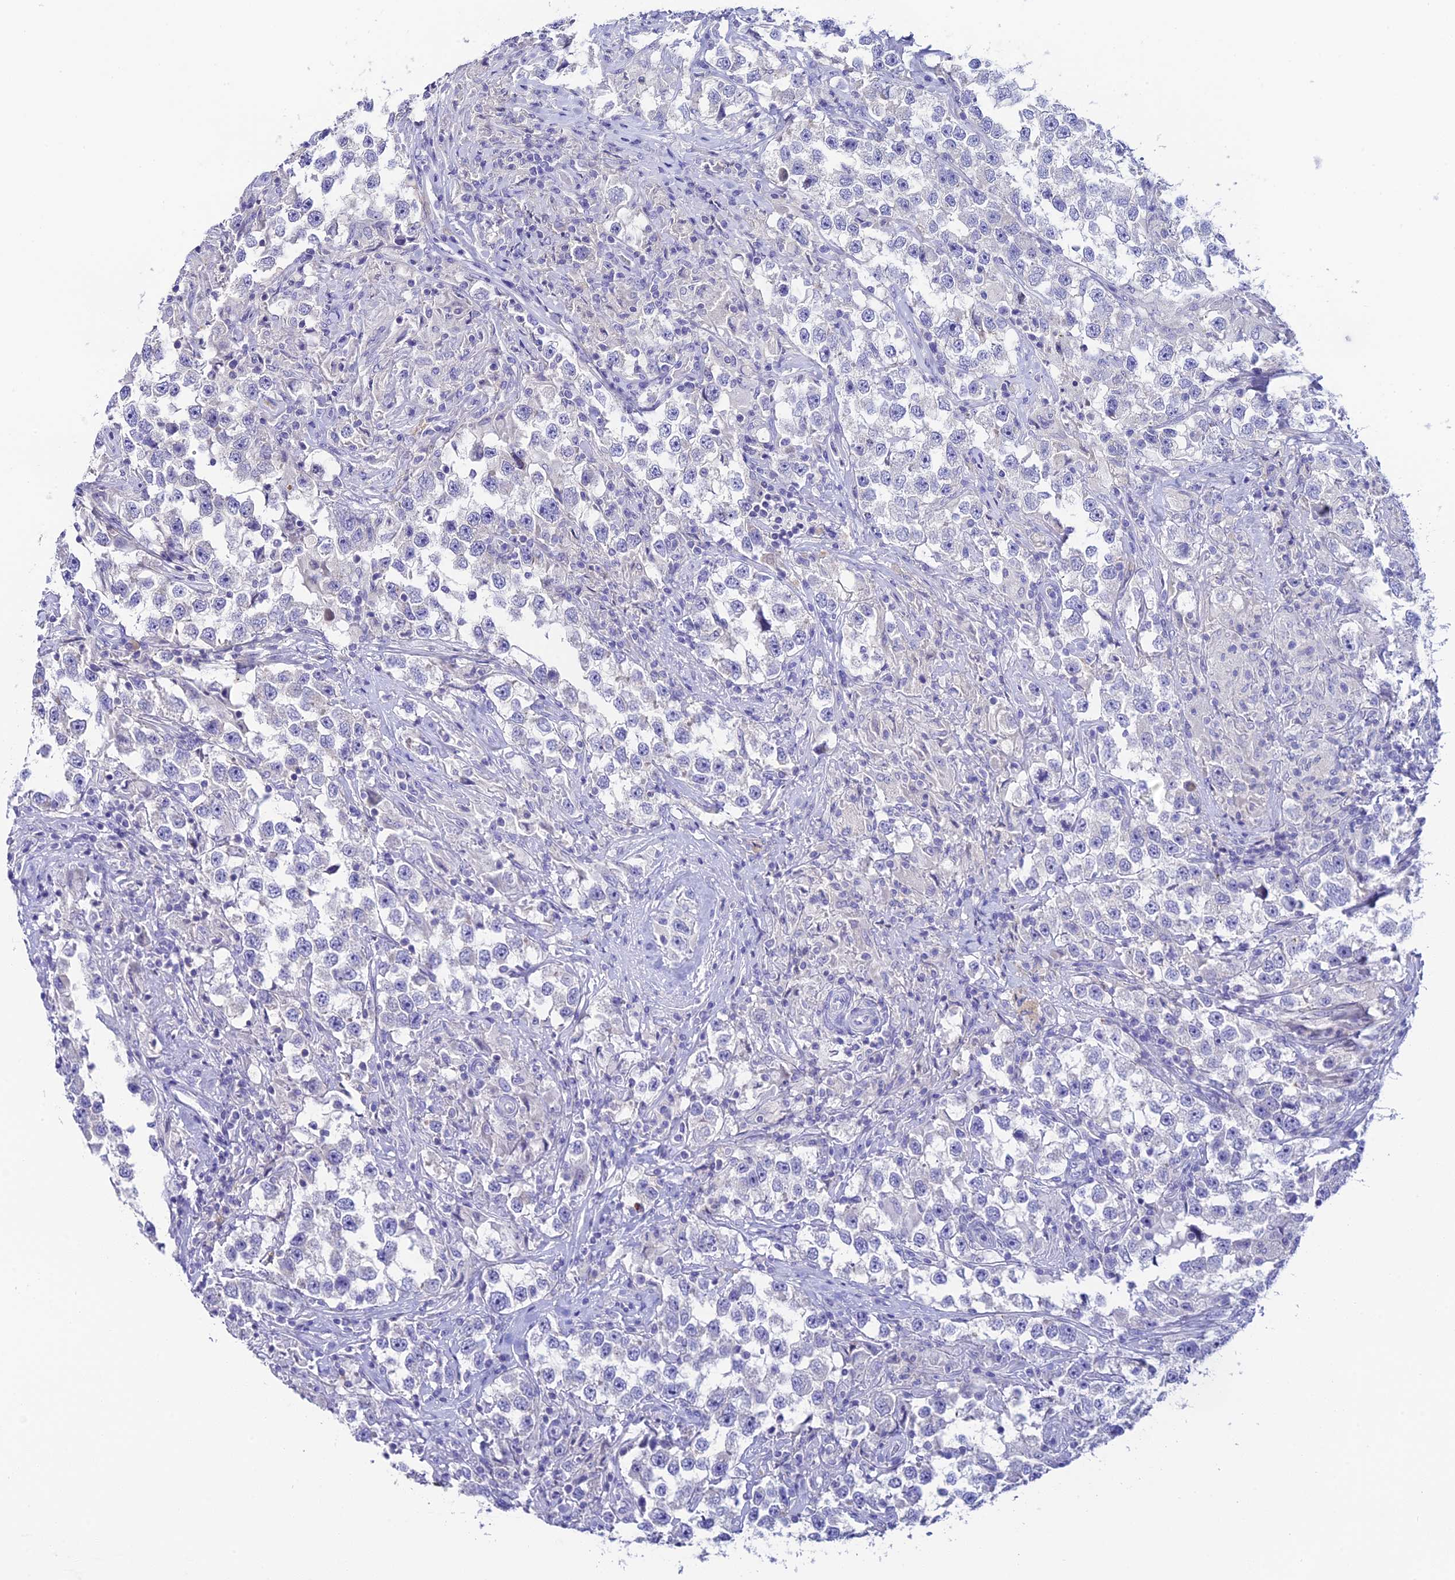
{"staining": {"intensity": "negative", "quantity": "none", "location": "none"}, "tissue": "testis cancer", "cell_type": "Tumor cells", "image_type": "cancer", "snomed": [{"axis": "morphology", "description": "Seminoma, NOS"}, {"axis": "topography", "description": "Testis"}], "caption": "DAB immunohistochemical staining of testis seminoma reveals no significant staining in tumor cells.", "gene": "C12orf29", "patient": {"sex": "male", "age": 46}}